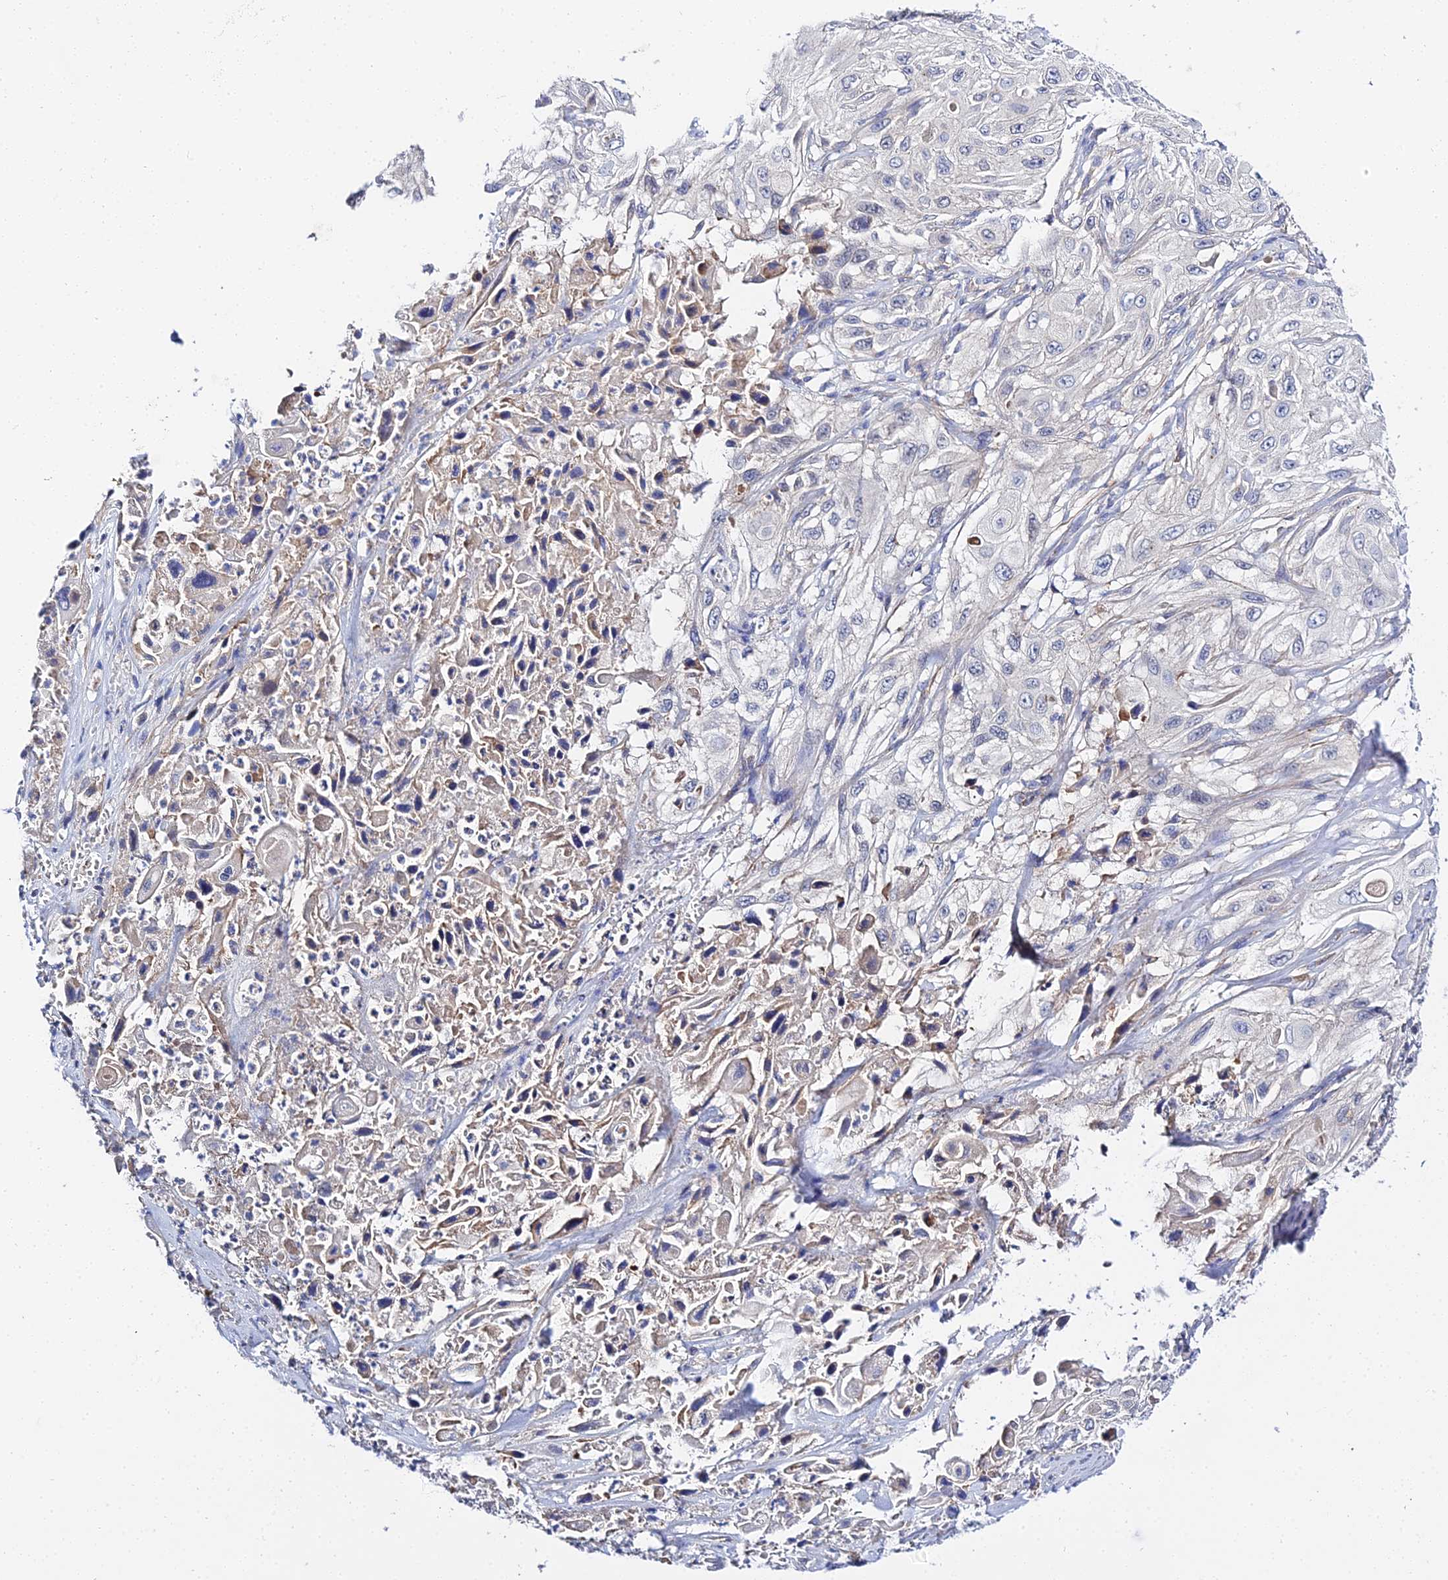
{"staining": {"intensity": "negative", "quantity": "none", "location": "none"}, "tissue": "cervical cancer", "cell_type": "Tumor cells", "image_type": "cancer", "snomed": [{"axis": "morphology", "description": "Squamous cell carcinoma, NOS"}, {"axis": "topography", "description": "Cervix"}], "caption": "Tumor cells are negative for brown protein staining in cervical squamous cell carcinoma.", "gene": "APOBEC3H", "patient": {"sex": "female", "age": 42}}